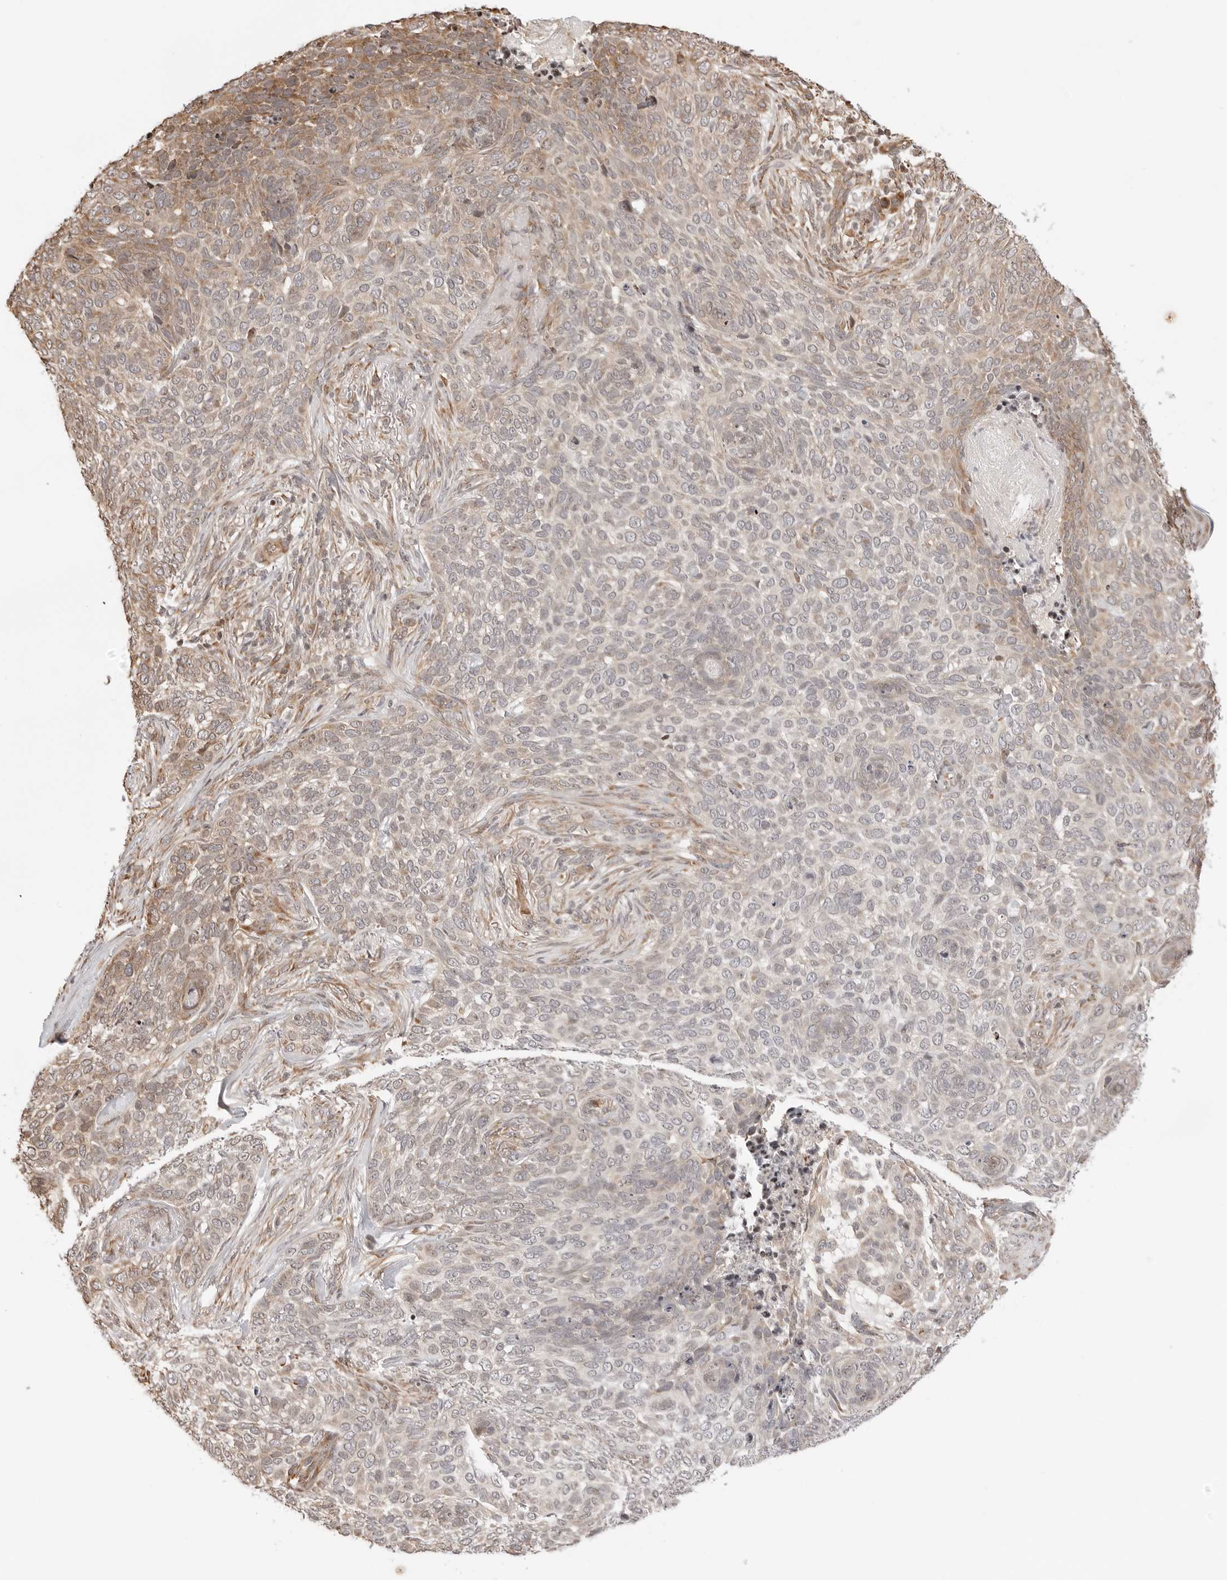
{"staining": {"intensity": "weak", "quantity": "<25%", "location": "cytoplasmic/membranous"}, "tissue": "skin cancer", "cell_type": "Tumor cells", "image_type": "cancer", "snomed": [{"axis": "morphology", "description": "Basal cell carcinoma"}, {"axis": "topography", "description": "Skin"}], "caption": "Immunohistochemistry photomicrograph of neoplastic tissue: skin cancer stained with DAB (3,3'-diaminobenzidine) demonstrates no significant protein expression in tumor cells.", "gene": "FKBP14", "patient": {"sex": "female", "age": 64}}